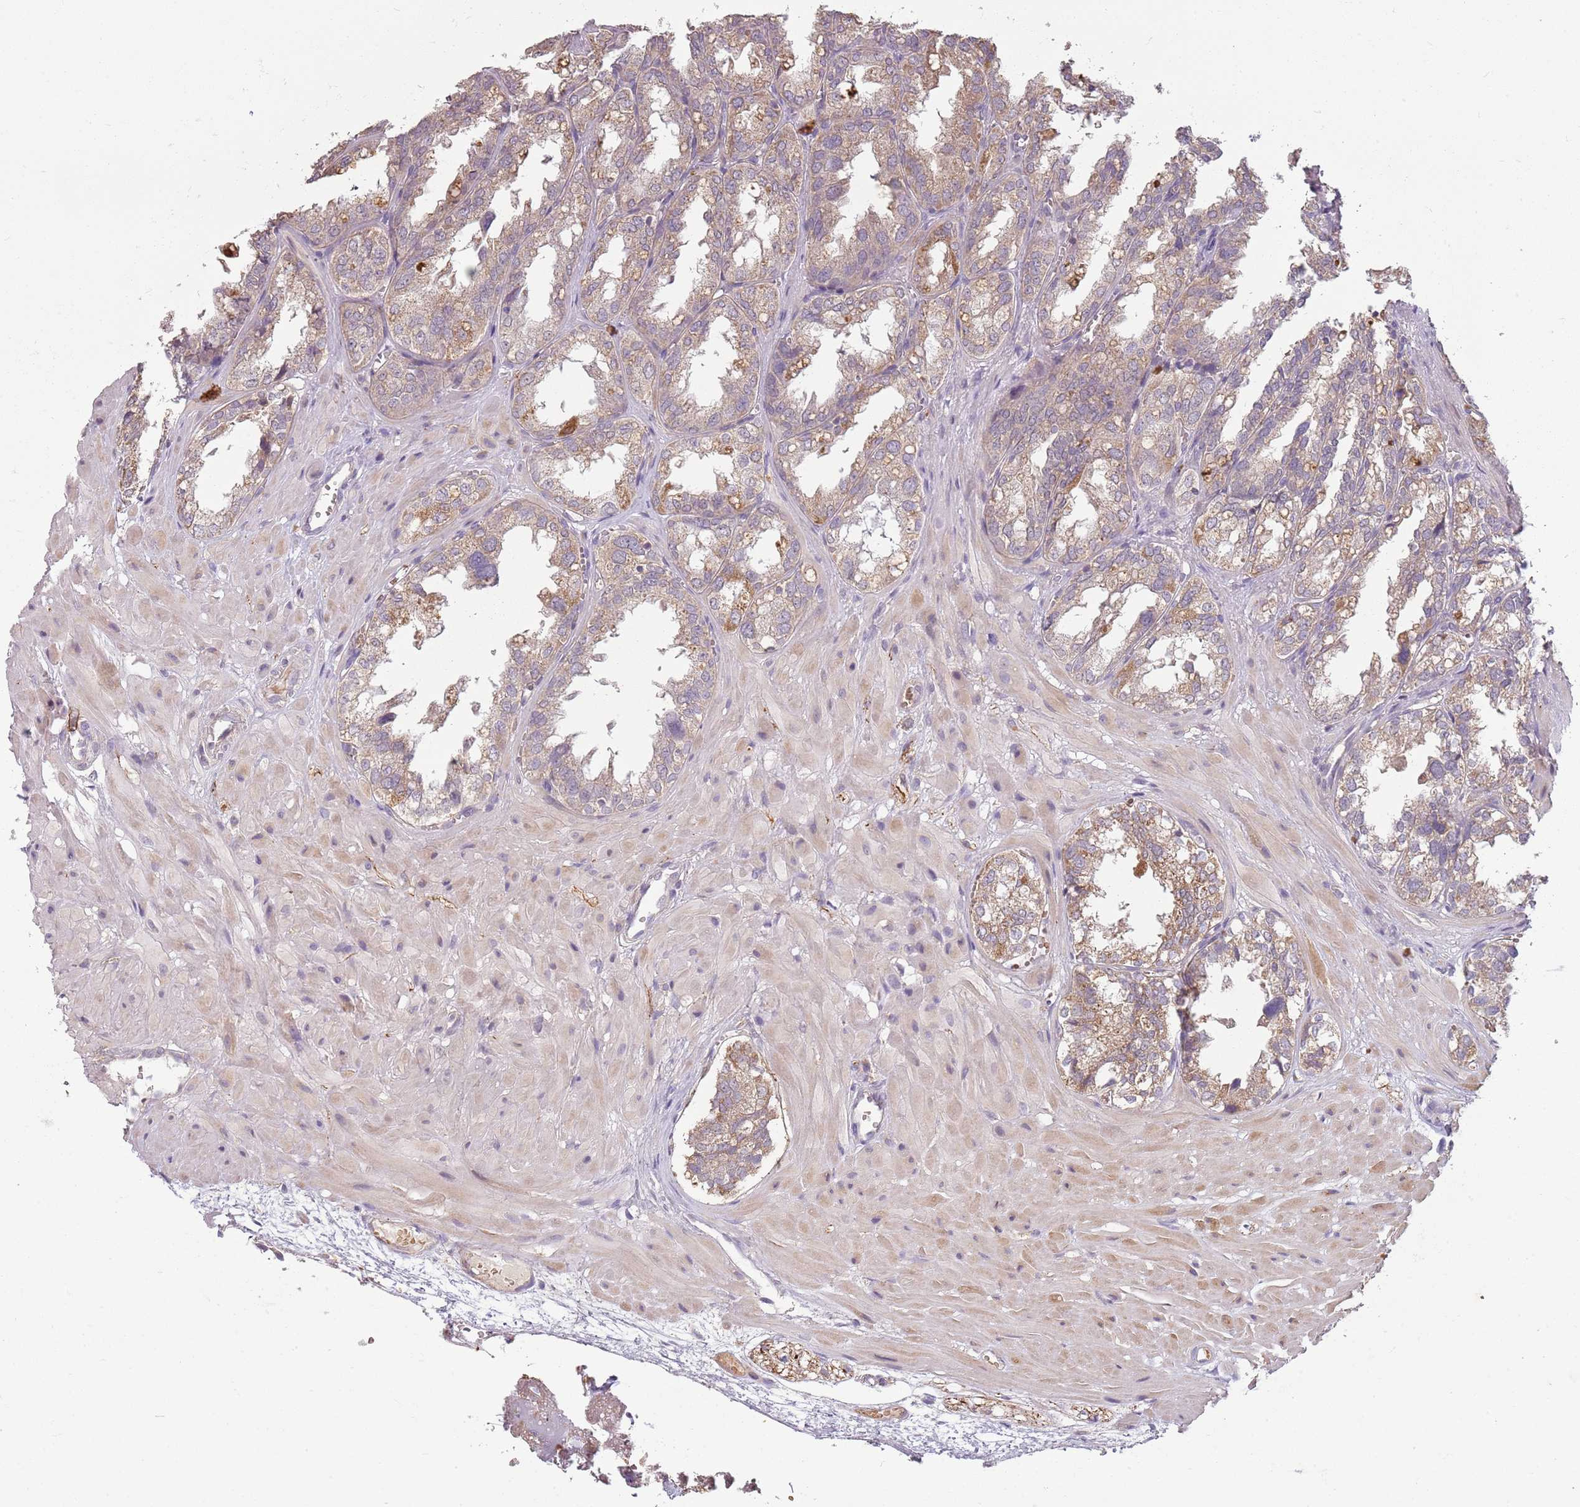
{"staining": {"intensity": "moderate", "quantity": "25%-75%", "location": "cytoplasmic/membranous"}, "tissue": "seminal vesicle", "cell_type": "Glandular cells", "image_type": "normal", "snomed": [{"axis": "morphology", "description": "Normal tissue, NOS"}, {"axis": "topography", "description": "Prostate"}, {"axis": "topography", "description": "Seminal veicle"}], "caption": "IHC of unremarkable seminal vesicle shows medium levels of moderate cytoplasmic/membranous expression in approximately 25%-75% of glandular cells.", "gene": "TEKT4", "patient": {"sex": "male", "age": 51}}